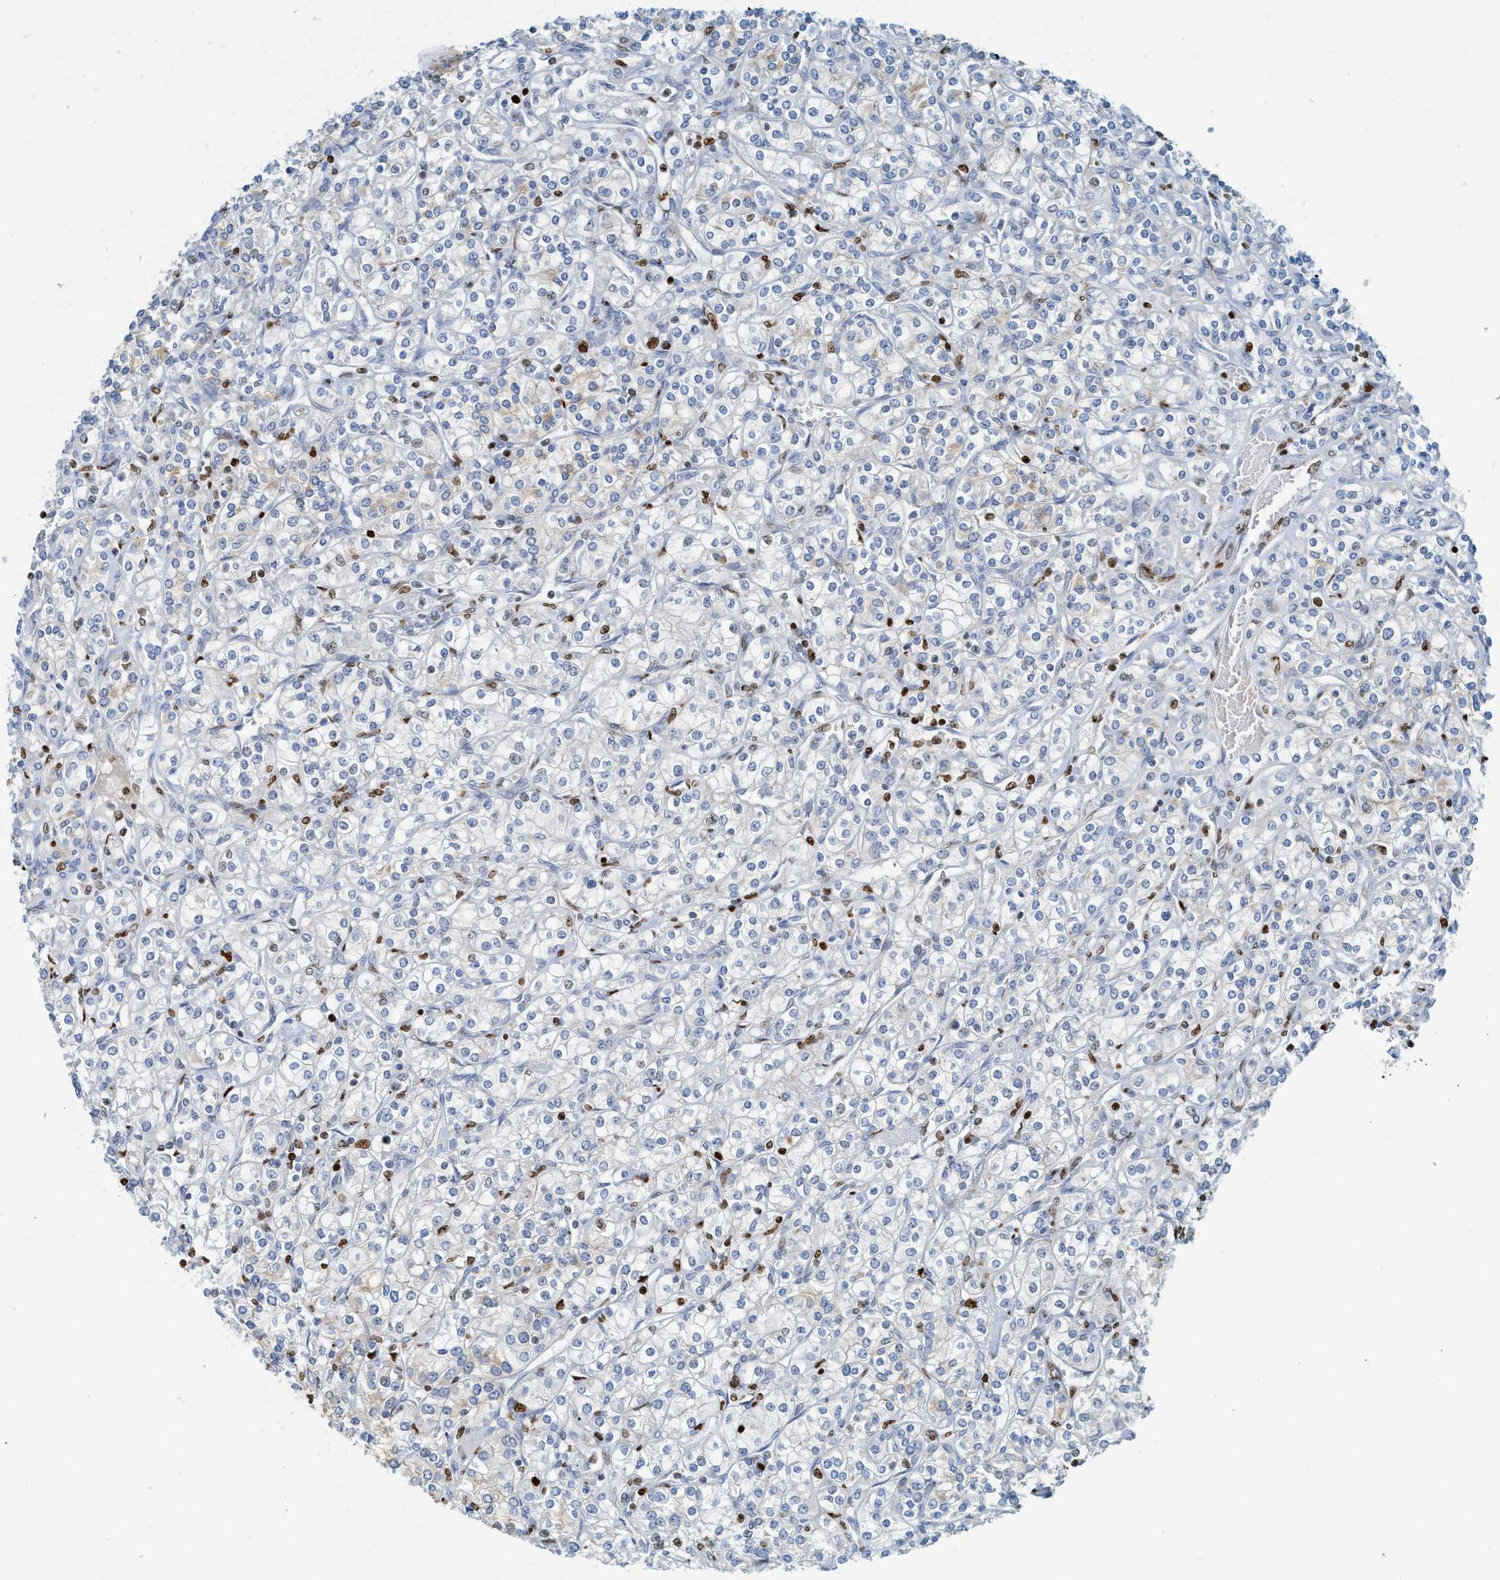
{"staining": {"intensity": "moderate", "quantity": "<25%", "location": "cytoplasmic/membranous"}, "tissue": "renal cancer", "cell_type": "Tumor cells", "image_type": "cancer", "snomed": [{"axis": "morphology", "description": "Adenocarcinoma, NOS"}, {"axis": "topography", "description": "Kidney"}], "caption": "Human renal cancer (adenocarcinoma) stained with a protein marker exhibits moderate staining in tumor cells.", "gene": "SH3D19", "patient": {"sex": "male", "age": 77}}